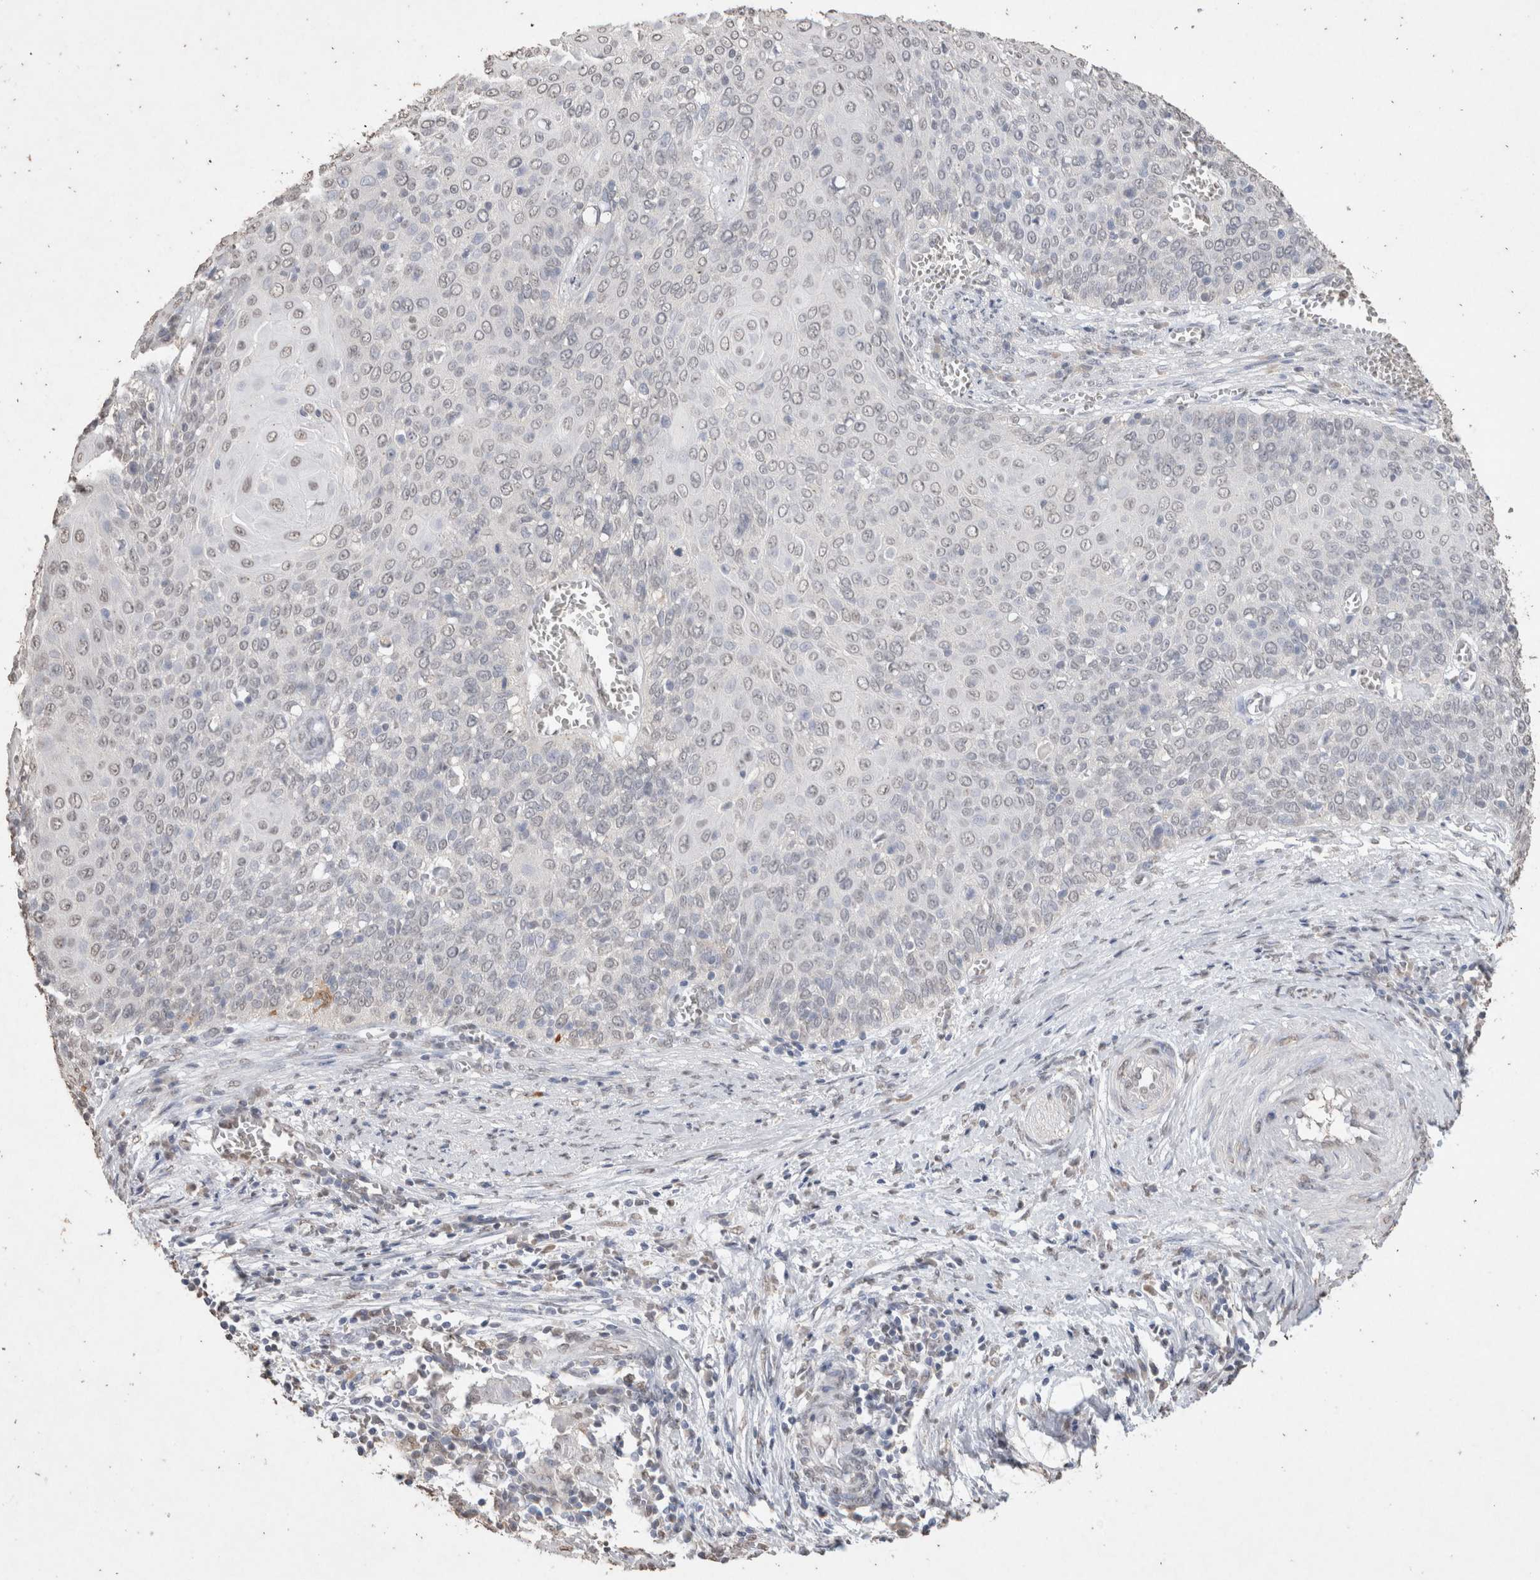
{"staining": {"intensity": "negative", "quantity": "none", "location": "none"}, "tissue": "cervical cancer", "cell_type": "Tumor cells", "image_type": "cancer", "snomed": [{"axis": "morphology", "description": "Squamous cell carcinoma, NOS"}, {"axis": "topography", "description": "Cervix"}], "caption": "This is a image of immunohistochemistry (IHC) staining of cervical squamous cell carcinoma, which shows no expression in tumor cells.", "gene": "LGALS2", "patient": {"sex": "female", "age": 39}}